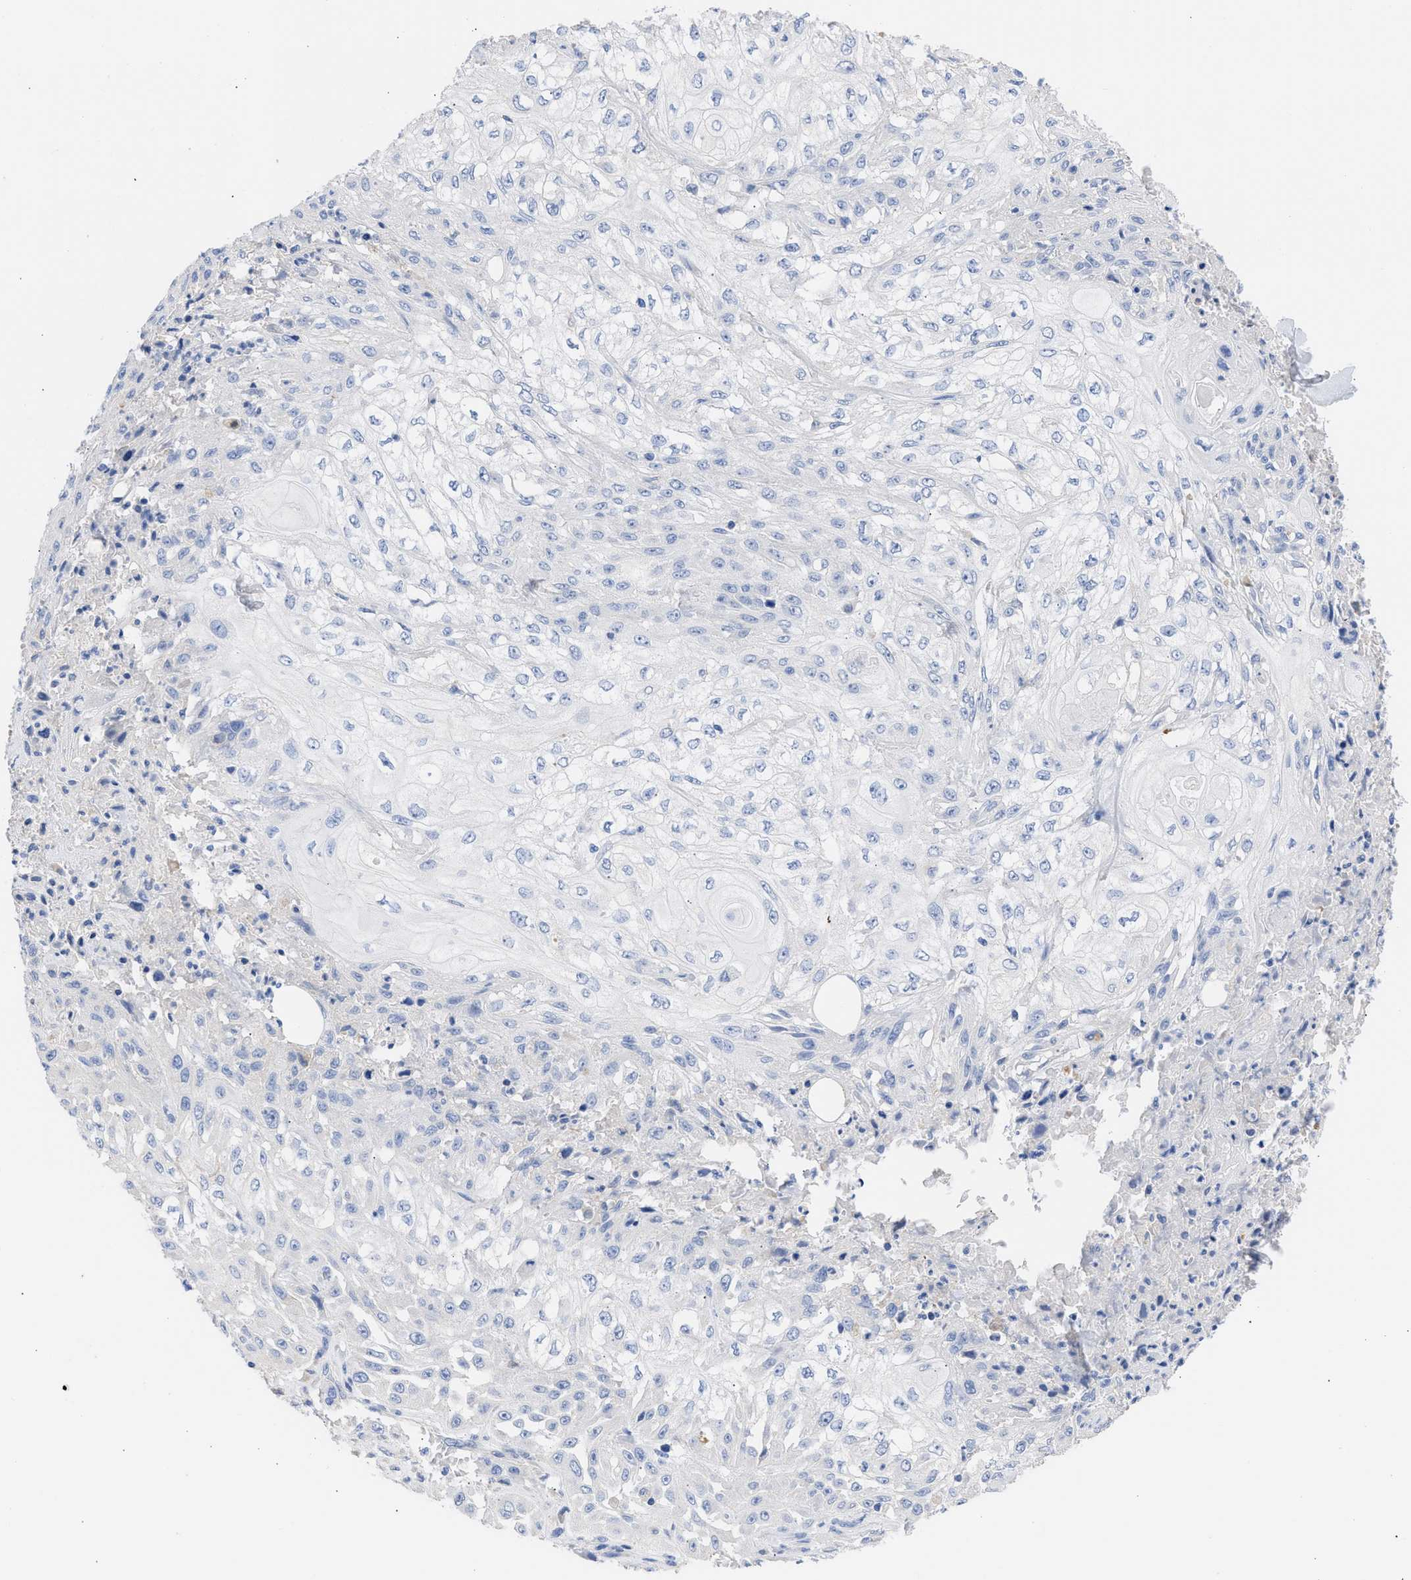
{"staining": {"intensity": "negative", "quantity": "none", "location": "none"}, "tissue": "skin cancer", "cell_type": "Tumor cells", "image_type": "cancer", "snomed": [{"axis": "morphology", "description": "Squamous cell carcinoma, NOS"}, {"axis": "morphology", "description": "Squamous cell carcinoma, metastatic, NOS"}, {"axis": "topography", "description": "Skin"}, {"axis": "topography", "description": "Lymph node"}], "caption": "An image of skin squamous cell carcinoma stained for a protein demonstrates no brown staining in tumor cells.", "gene": "RSPH1", "patient": {"sex": "male", "age": 75}}